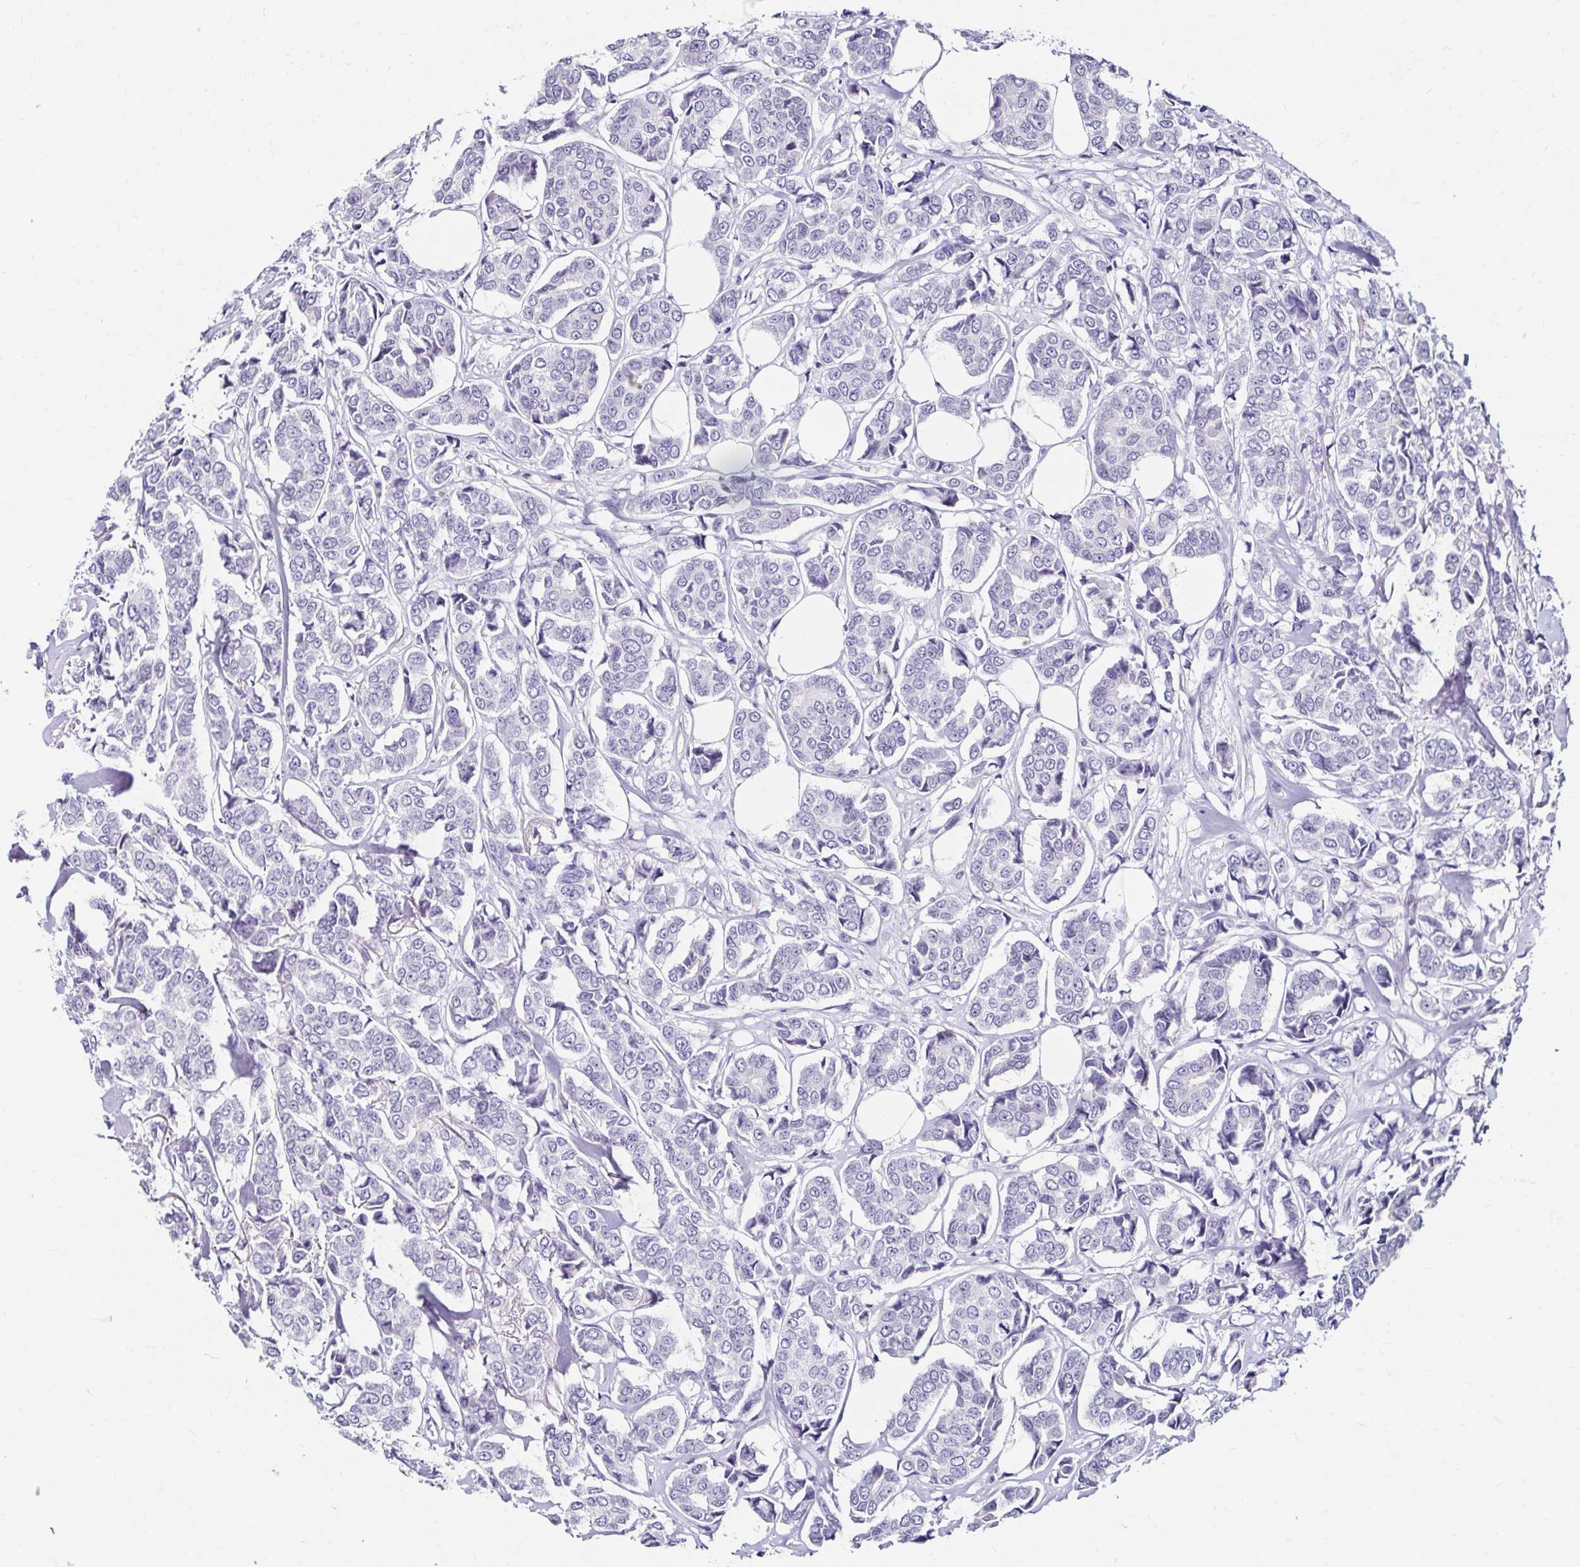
{"staining": {"intensity": "negative", "quantity": "none", "location": "none"}, "tissue": "breast cancer", "cell_type": "Tumor cells", "image_type": "cancer", "snomed": [{"axis": "morphology", "description": "Duct carcinoma"}, {"axis": "topography", "description": "Breast"}], "caption": "An immunohistochemistry (IHC) micrograph of breast cancer (intraductal carcinoma) is shown. There is no staining in tumor cells of breast cancer (intraductal carcinoma).", "gene": "SCG3", "patient": {"sex": "female", "age": 94}}